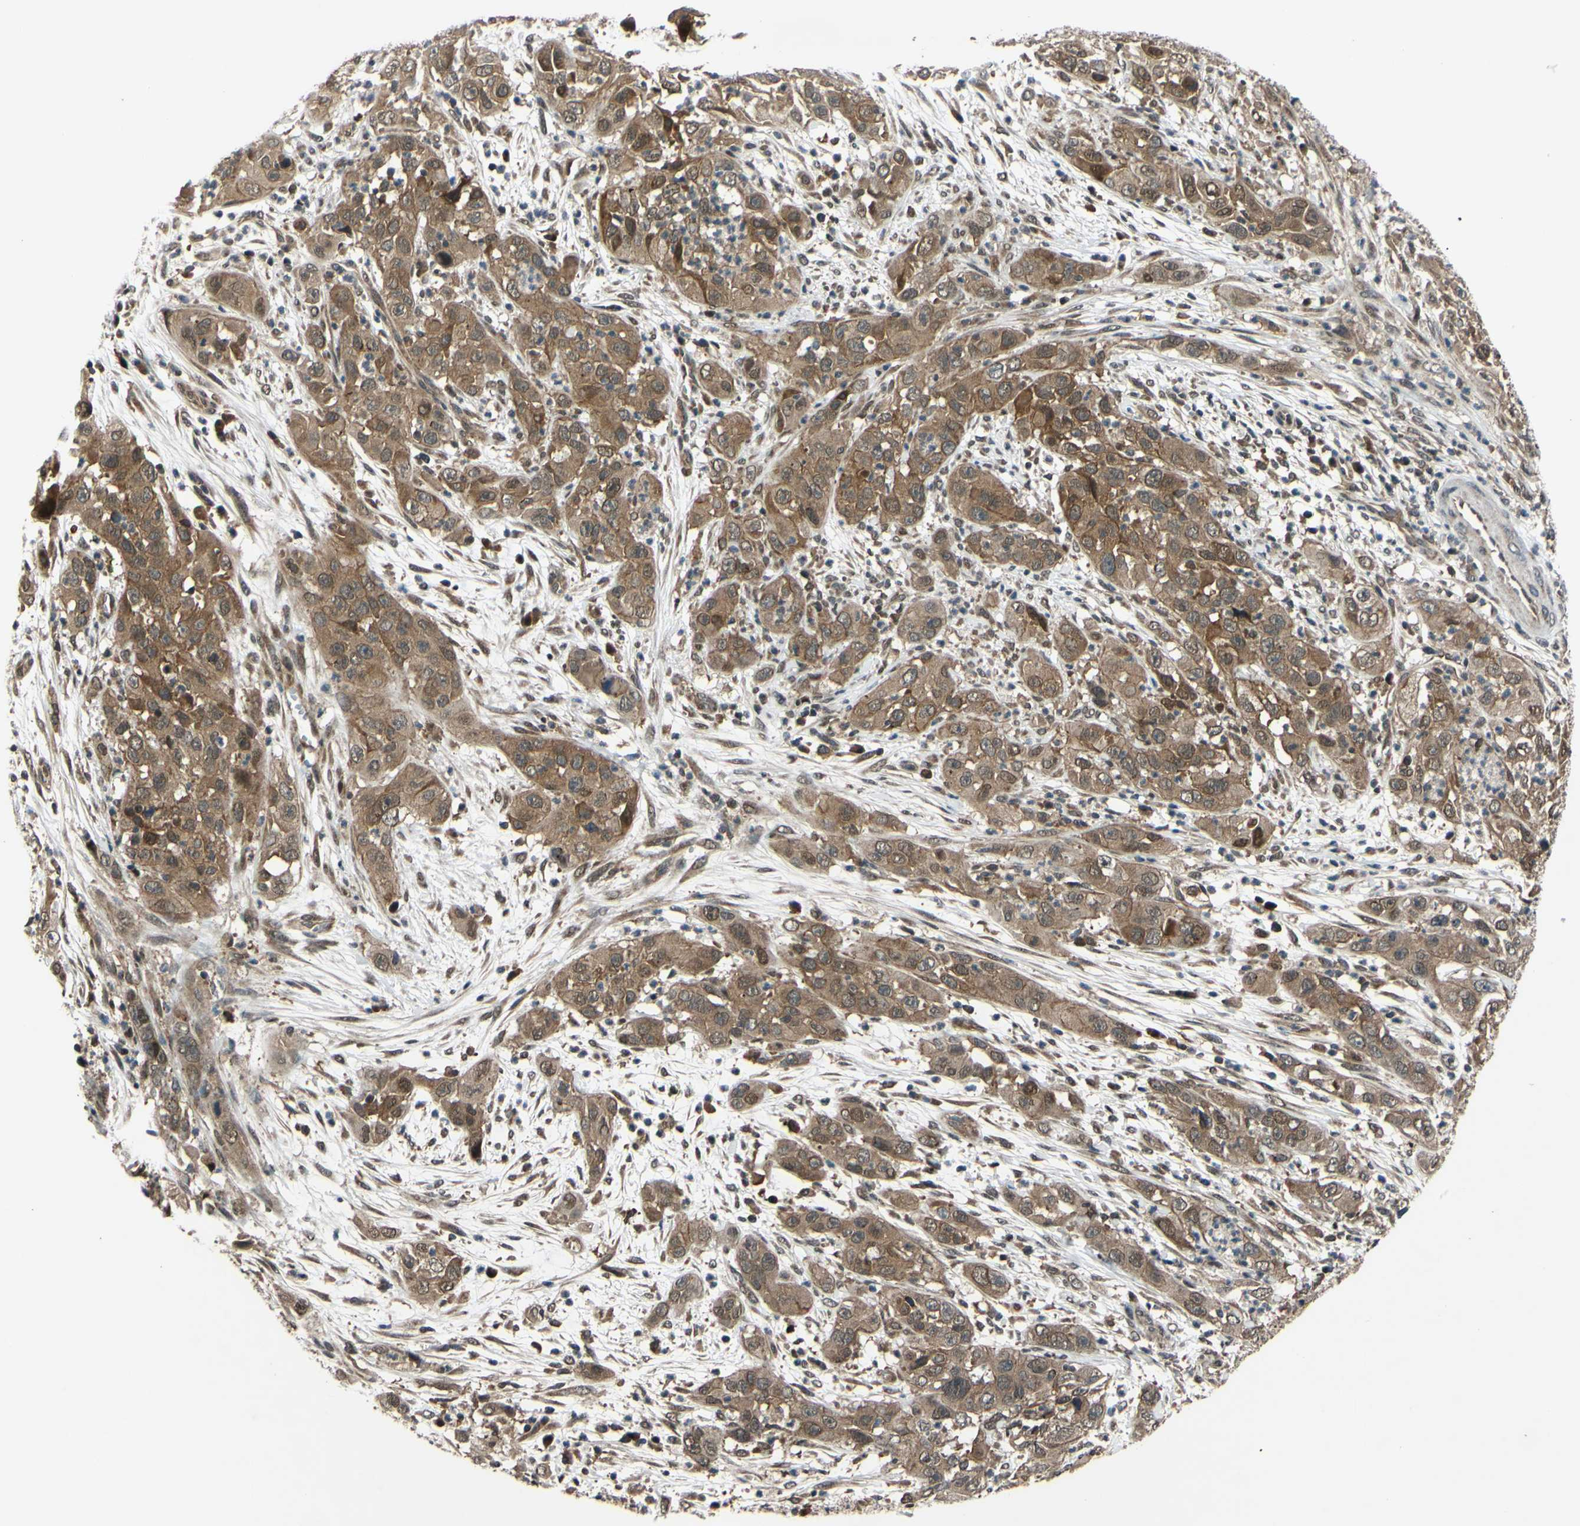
{"staining": {"intensity": "moderate", "quantity": ">75%", "location": "cytoplasmic/membranous"}, "tissue": "cervical cancer", "cell_type": "Tumor cells", "image_type": "cancer", "snomed": [{"axis": "morphology", "description": "Squamous cell carcinoma, NOS"}, {"axis": "topography", "description": "Cervix"}], "caption": "A brown stain highlights moderate cytoplasmic/membranous expression of a protein in human cervical cancer tumor cells.", "gene": "ABCC8", "patient": {"sex": "female", "age": 32}}